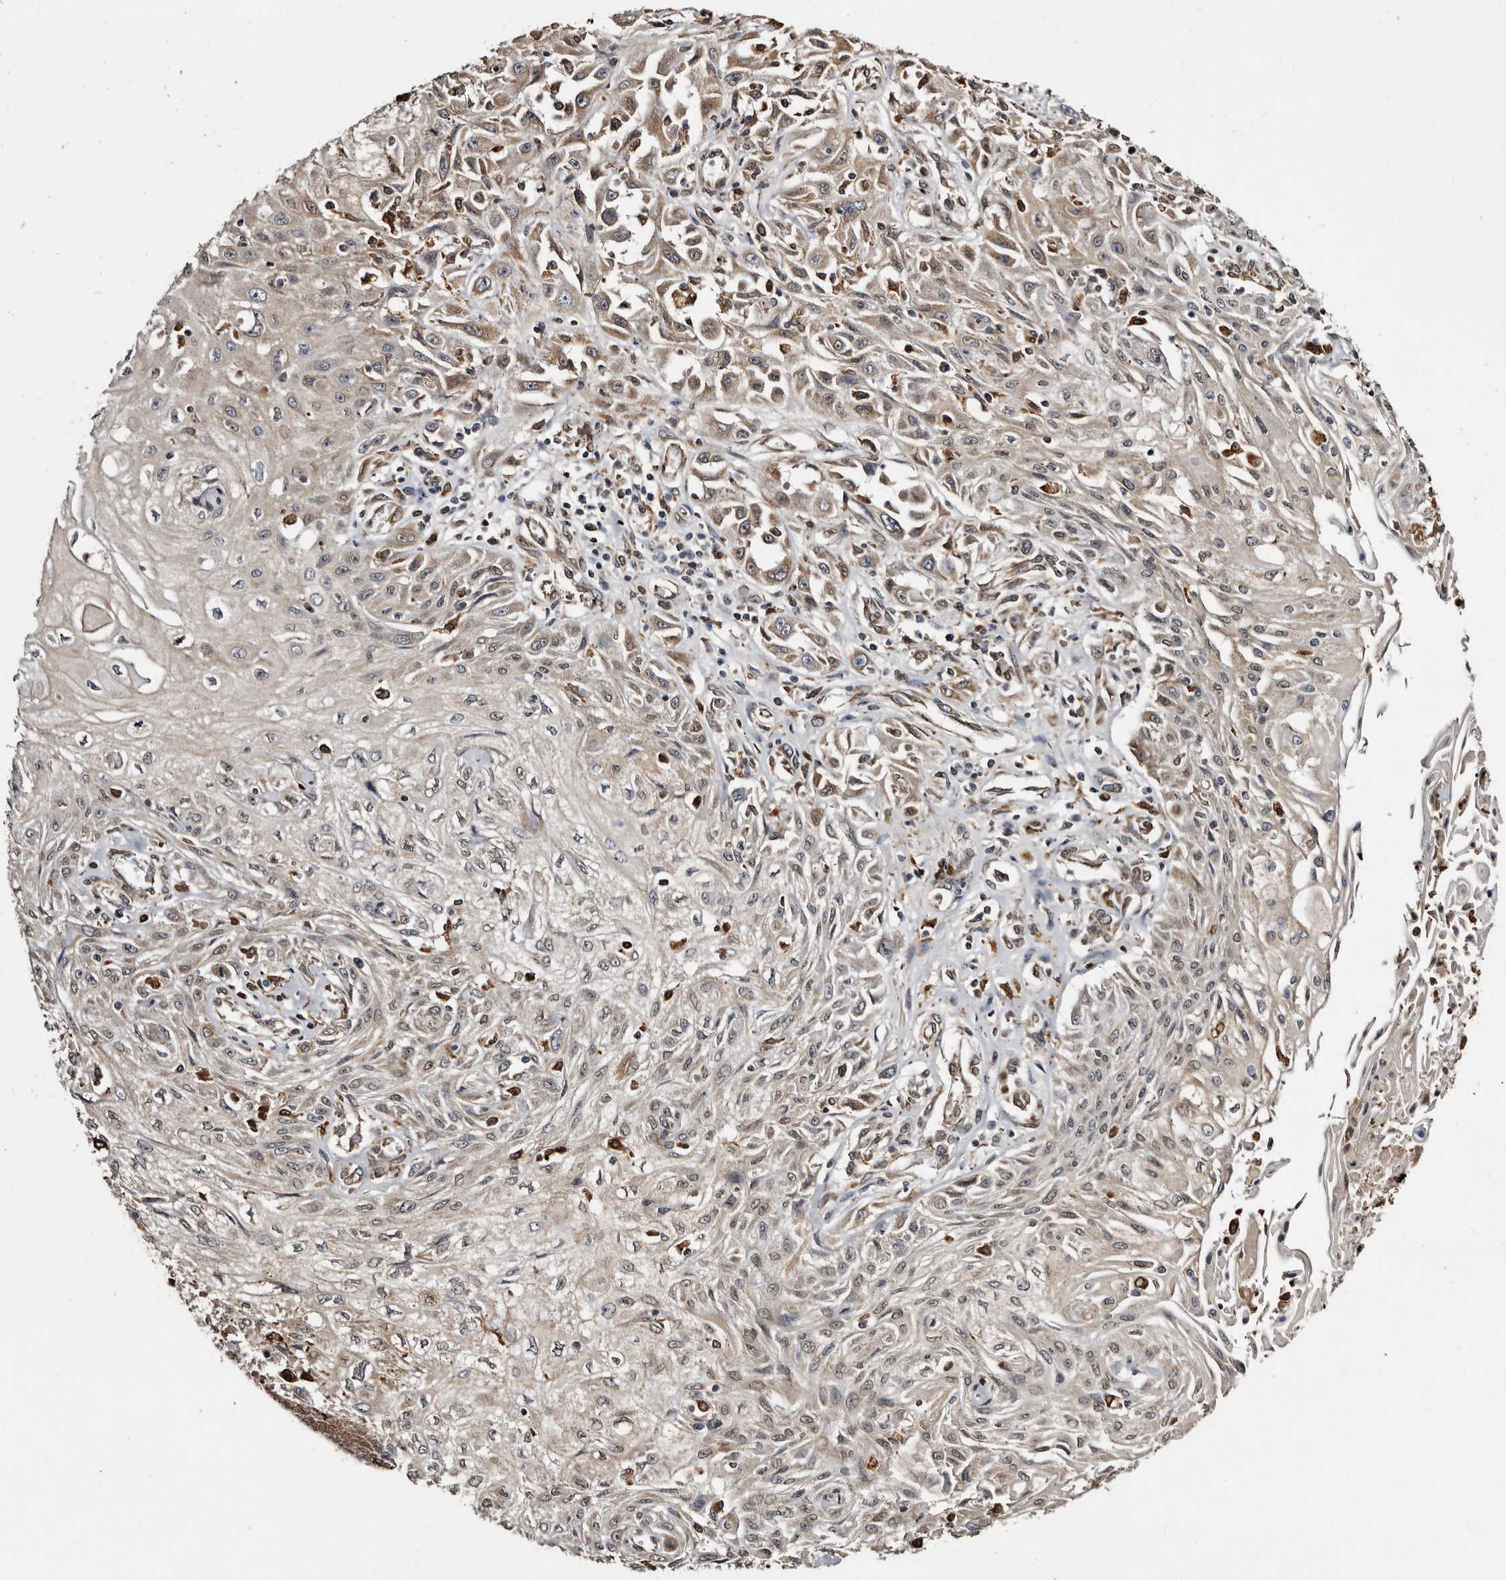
{"staining": {"intensity": "weak", "quantity": "25%-75%", "location": "cytoplasmic/membranous"}, "tissue": "skin cancer", "cell_type": "Tumor cells", "image_type": "cancer", "snomed": [{"axis": "morphology", "description": "Squamous cell carcinoma, NOS"}, {"axis": "morphology", "description": "Squamous cell carcinoma, metastatic, NOS"}, {"axis": "topography", "description": "Skin"}, {"axis": "topography", "description": "Lymph node"}], "caption": "Protein expression analysis of human skin cancer reveals weak cytoplasmic/membranous expression in approximately 25%-75% of tumor cells.", "gene": "INKA2", "patient": {"sex": "male", "age": 75}}